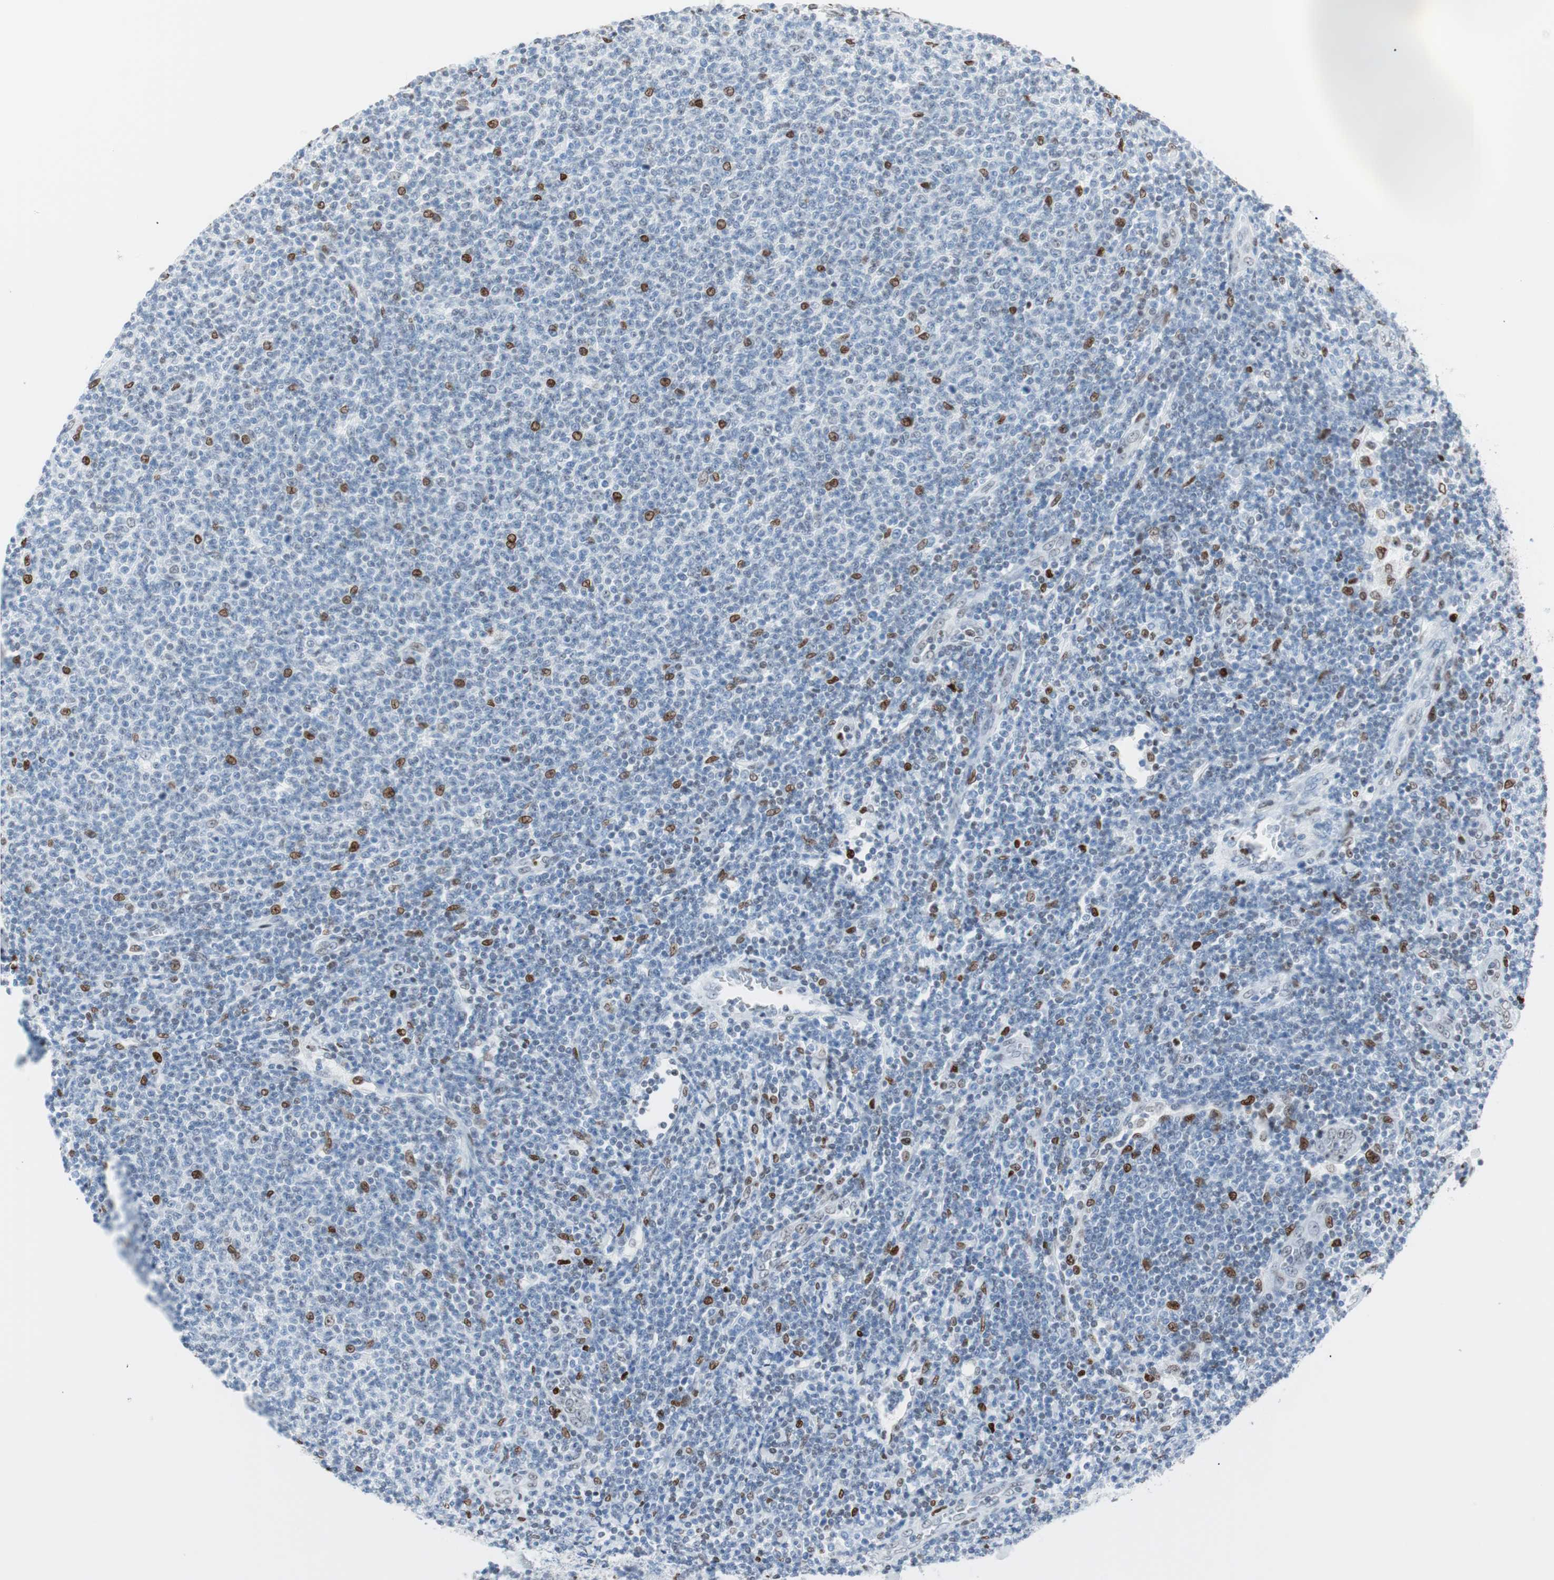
{"staining": {"intensity": "moderate", "quantity": "<25%", "location": "nuclear"}, "tissue": "lymphoma", "cell_type": "Tumor cells", "image_type": "cancer", "snomed": [{"axis": "morphology", "description": "Malignant lymphoma, non-Hodgkin's type, Low grade"}, {"axis": "topography", "description": "Lymph node"}], "caption": "High-magnification brightfield microscopy of lymphoma stained with DAB (brown) and counterstained with hematoxylin (blue). tumor cells exhibit moderate nuclear positivity is seen in about<25% of cells.", "gene": "CEBPB", "patient": {"sex": "male", "age": 66}}